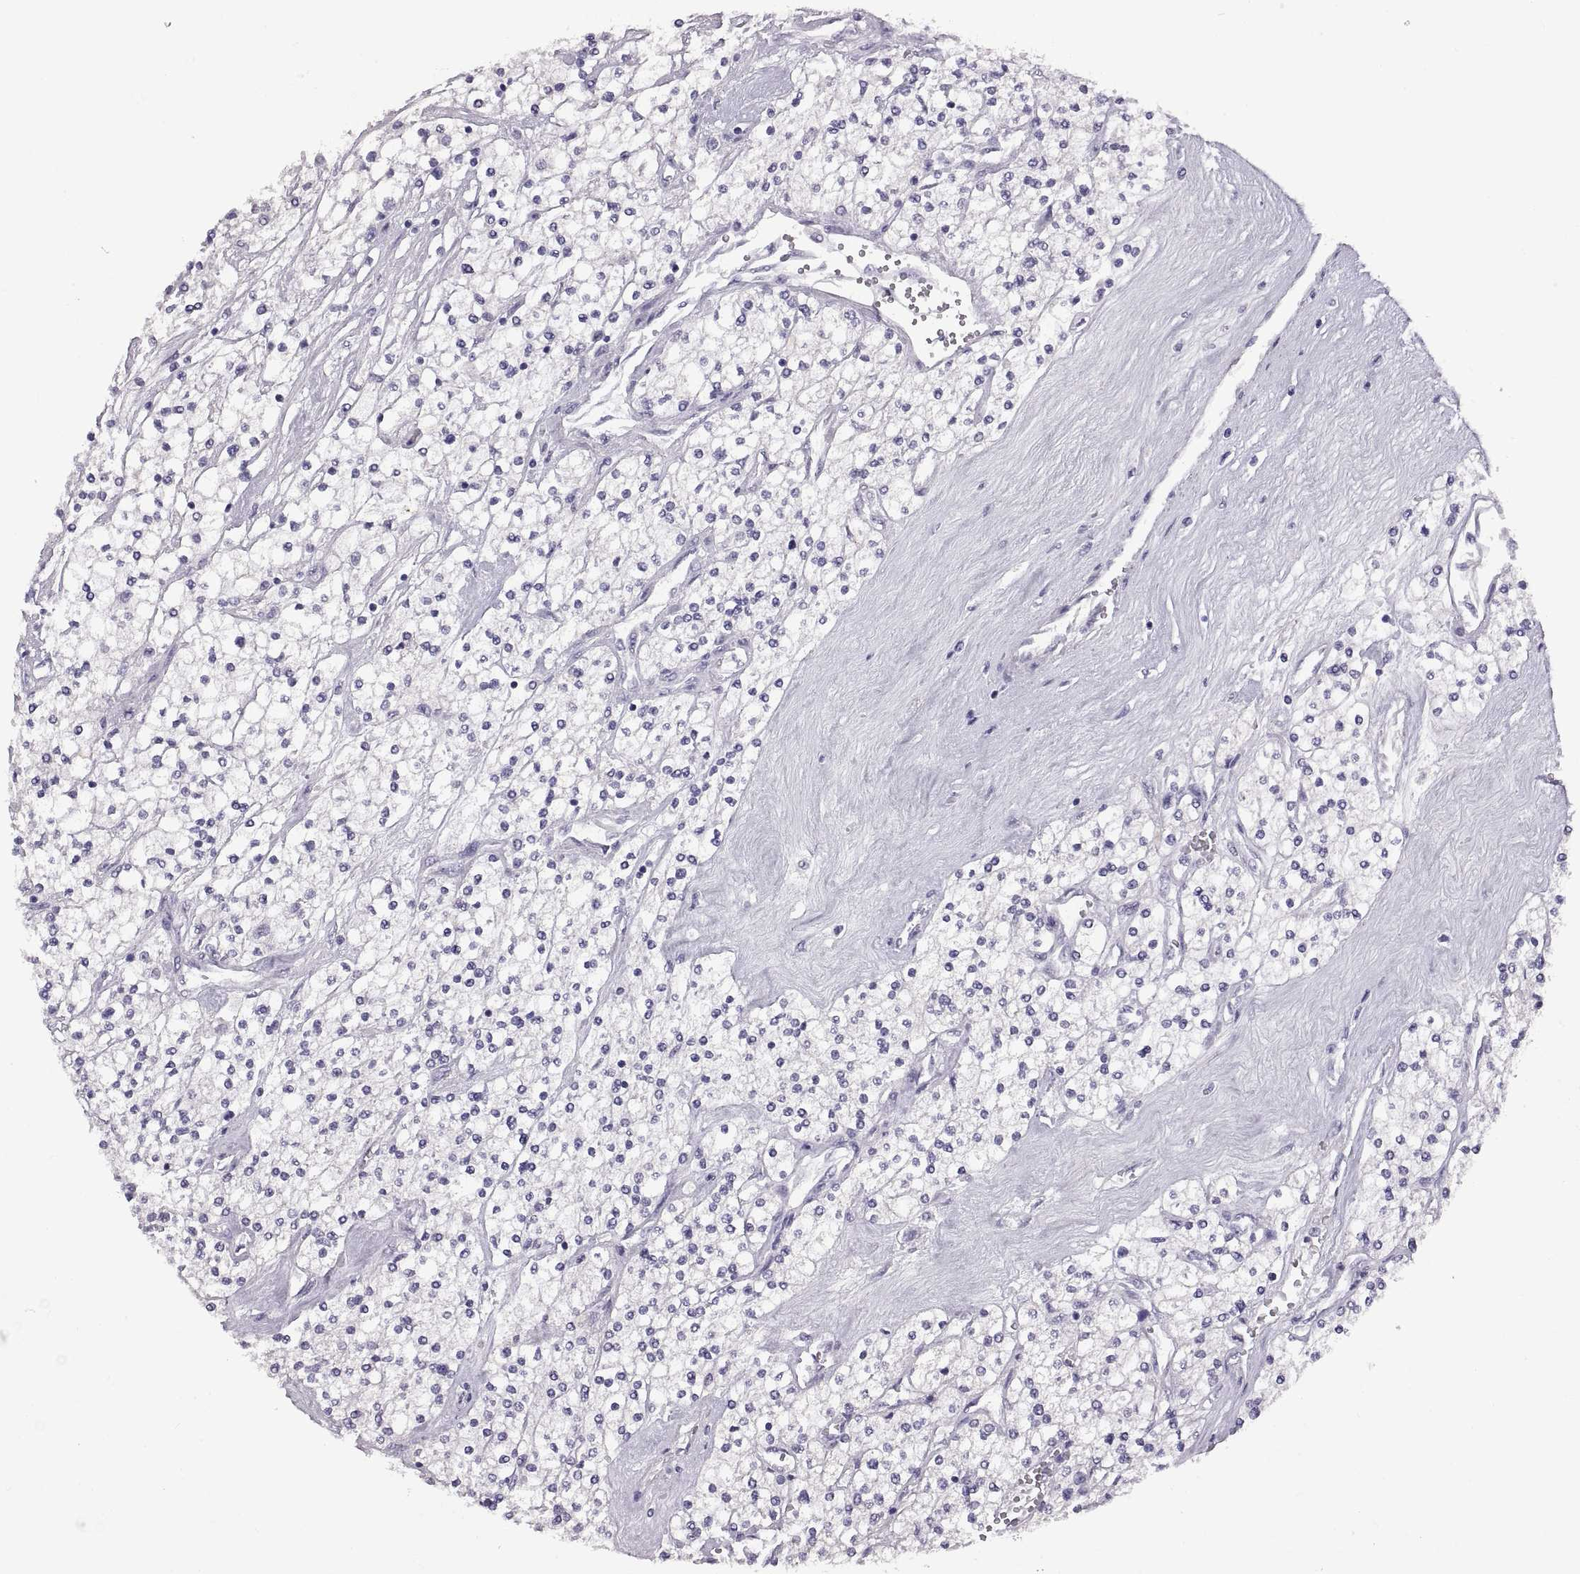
{"staining": {"intensity": "negative", "quantity": "none", "location": "none"}, "tissue": "renal cancer", "cell_type": "Tumor cells", "image_type": "cancer", "snomed": [{"axis": "morphology", "description": "Adenocarcinoma, NOS"}, {"axis": "topography", "description": "Kidney"}], "caption": "Immunohistochemistry image of adenocarcinoma (renal) stained for a protein (brown), which reveals no staining in tumor cells.", "gene": "RDM1", "patient": {"sex": "male", "age": 80}}